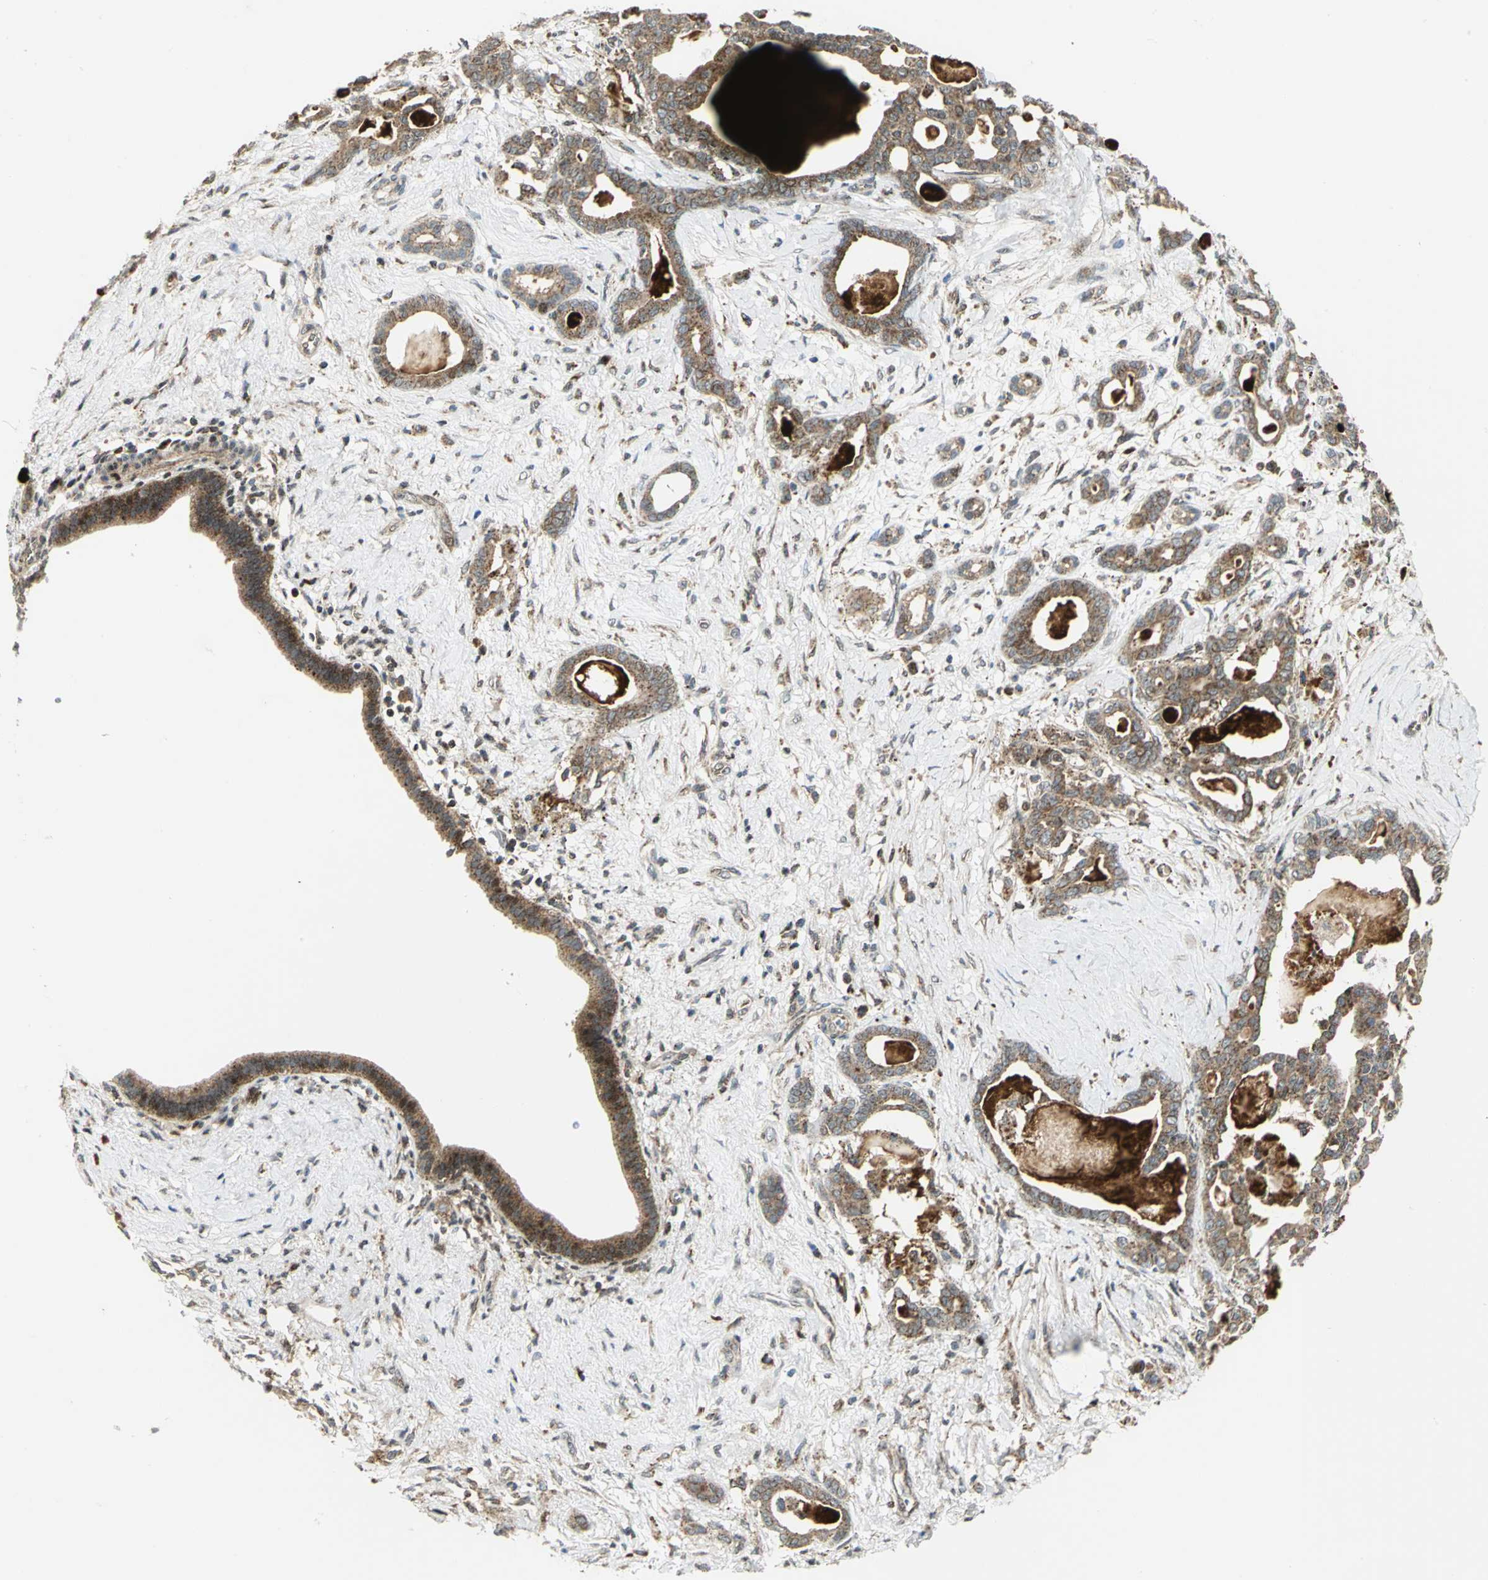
{"staining": {"intensity": "moderate", "quantity": ">75%", "location": "cytoplasmic/membranous"}, "tissue": "pancreatic cancer", "cell_type": "Tumor cells", "image_type": "cancer", "snomed": [{"axis": "morphology", "description": "Adenocarcinoma, NOS"}, {"axis": "topography", "description": "Pancreas"}], "caption": "Immunohistochemistry of adenocarcinoma (pancreatic) exhibits medium levels of moderate cytoplasmic/membranous positivity in approximately >75% of tumor cells.", "gene": "ATP6V1A", "patient": {"sex": "male", "age": 63}}